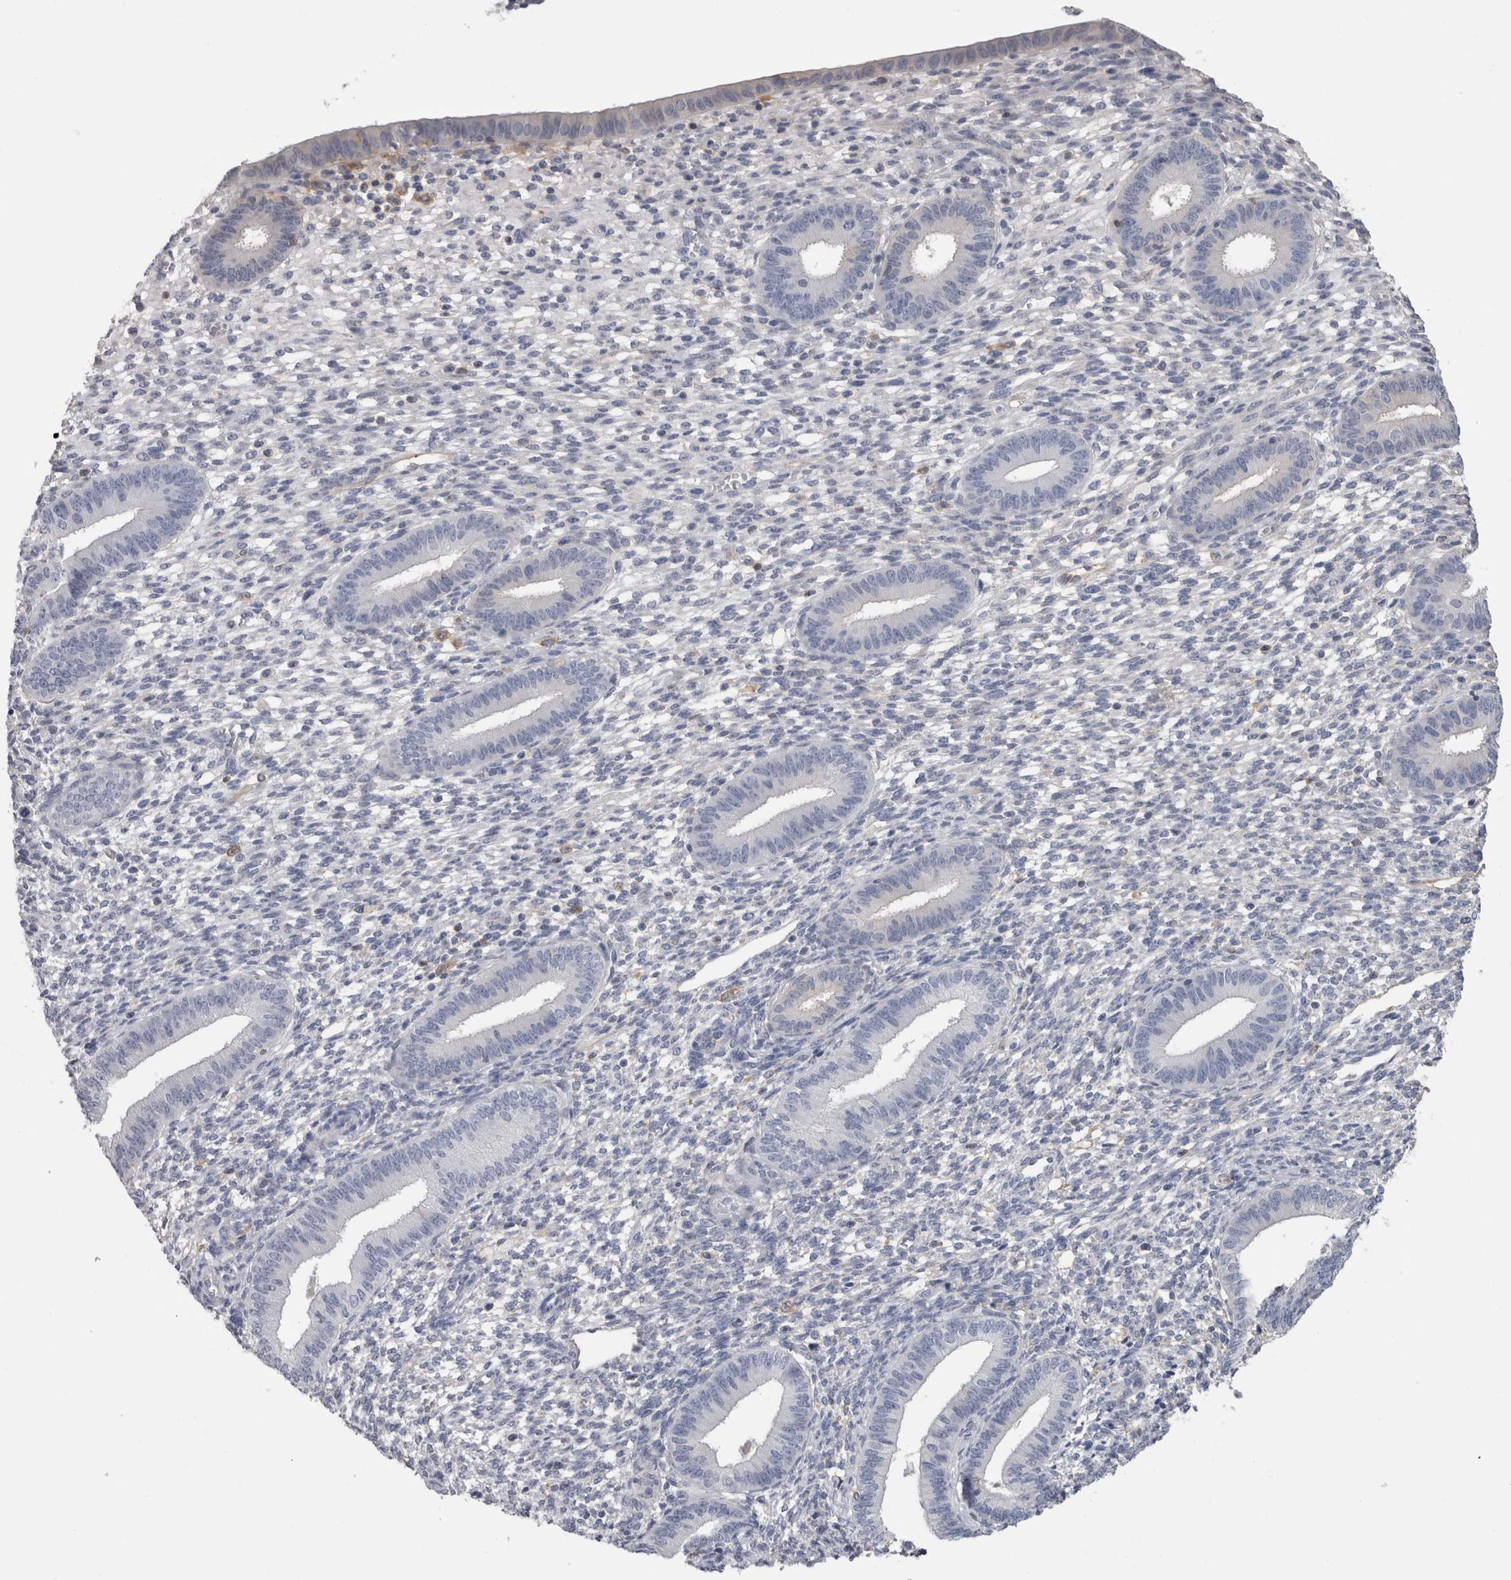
{"staining": {"intensity": "negative", "quantity": "none", "location": "none"}, "tissue": "endometrium", "cell_type": "Cells in endometrial stroma", "image_type": "normal", "snomed": [{"axis": "morphology", "description": "Normal tissue, NOS"}, {"axis": "topography", "description": "Endometrium"}], "caption": "An IHC image of unremarkable endometrium is shown. There is no staining in cells in endometrial stroma of endometrium. (DAB immunohistochemistry visualized using brightfield microscopy, high magnification).", "gene": "SCRN1", "patient": {"sex": "female", "age": 46}}